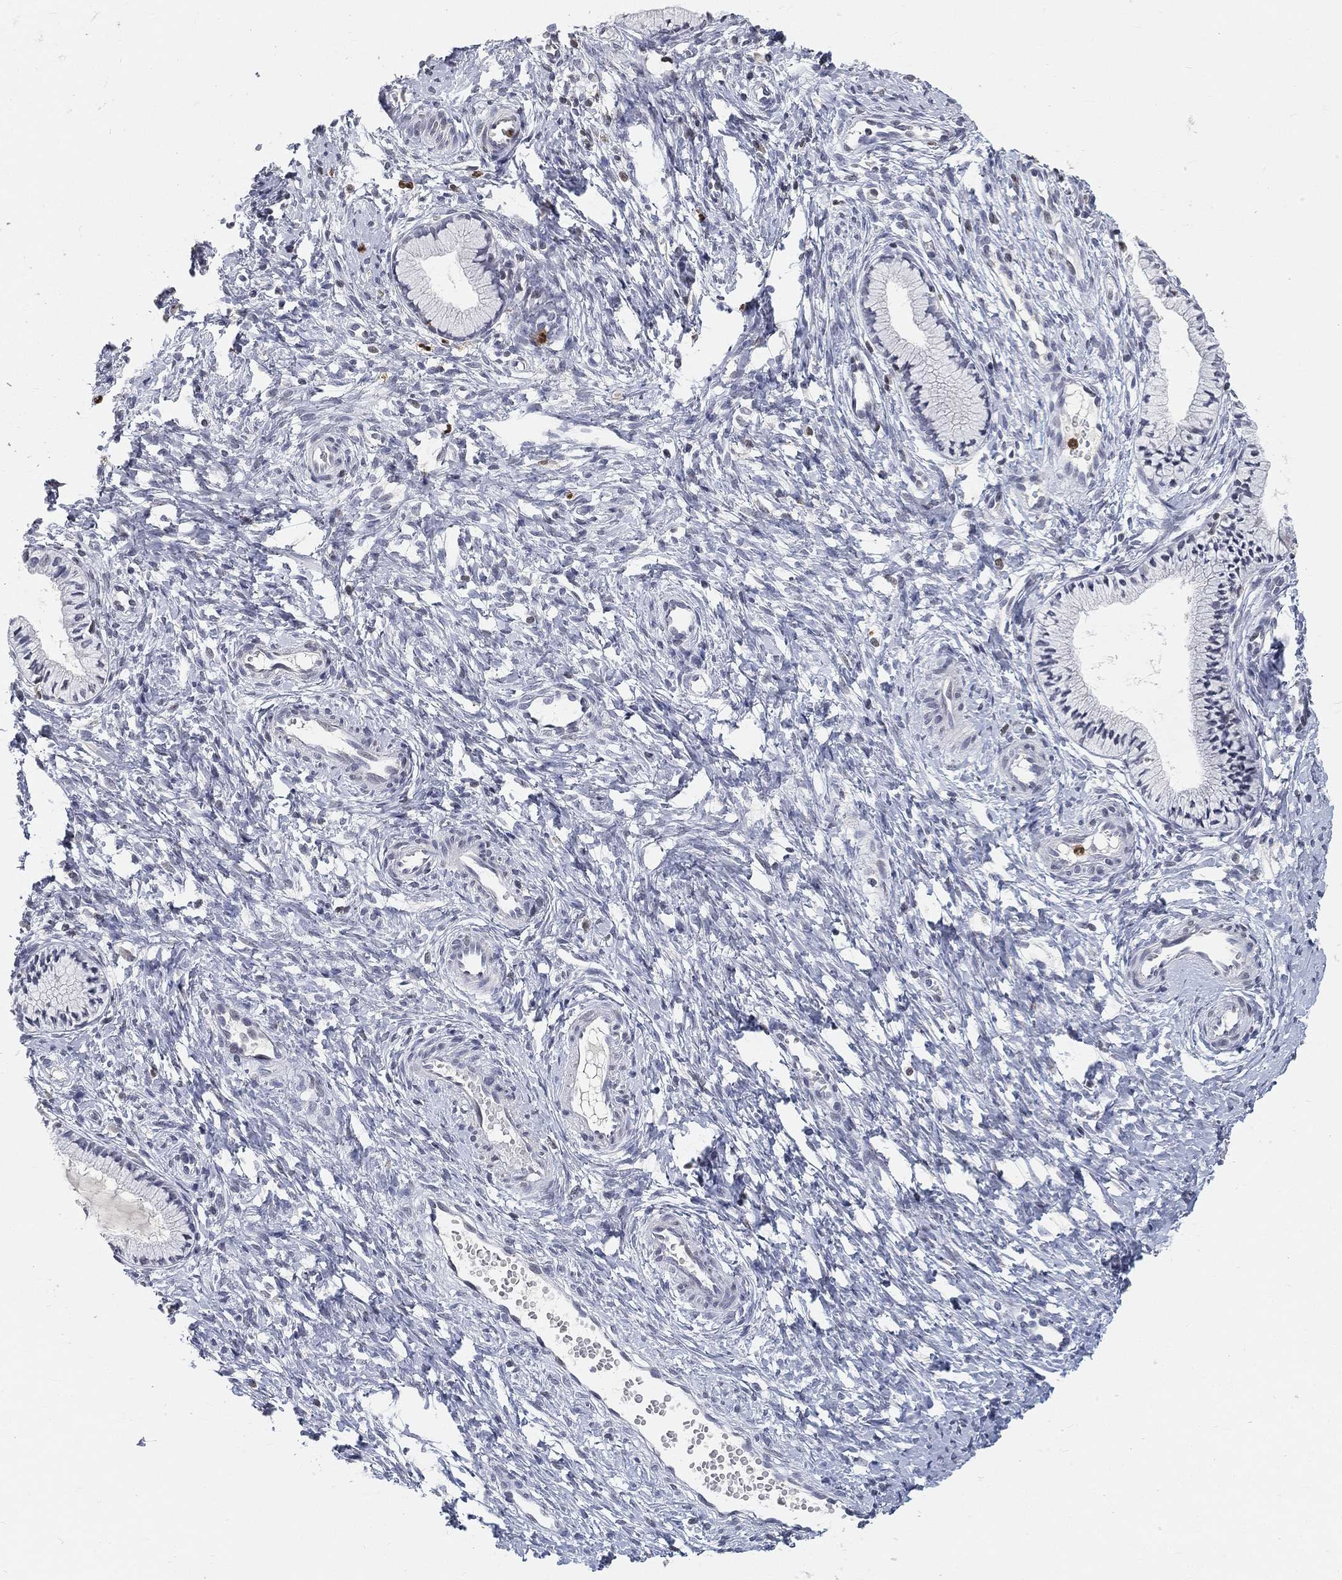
{"staining": {"intensity": "negative", "quantity": "none", "location": "none"}, "tissue": "cervix", "cell_type": "Glandular cells", "image_type": "normal", "snomed": [{"axis": "morphology", "description": "Normal tissue, NOS"}, {"axis": "topography", "description": "Cervix"}], "caption": "IHC of benign cervix demonstrates no positivity in glandular cells. (Brightfield microscopy of DAB (3,3'-diaminobenzidine) IHC at high magnification).", "gene": "ARG1", "patient": {"sex": "female", "age": 39}}